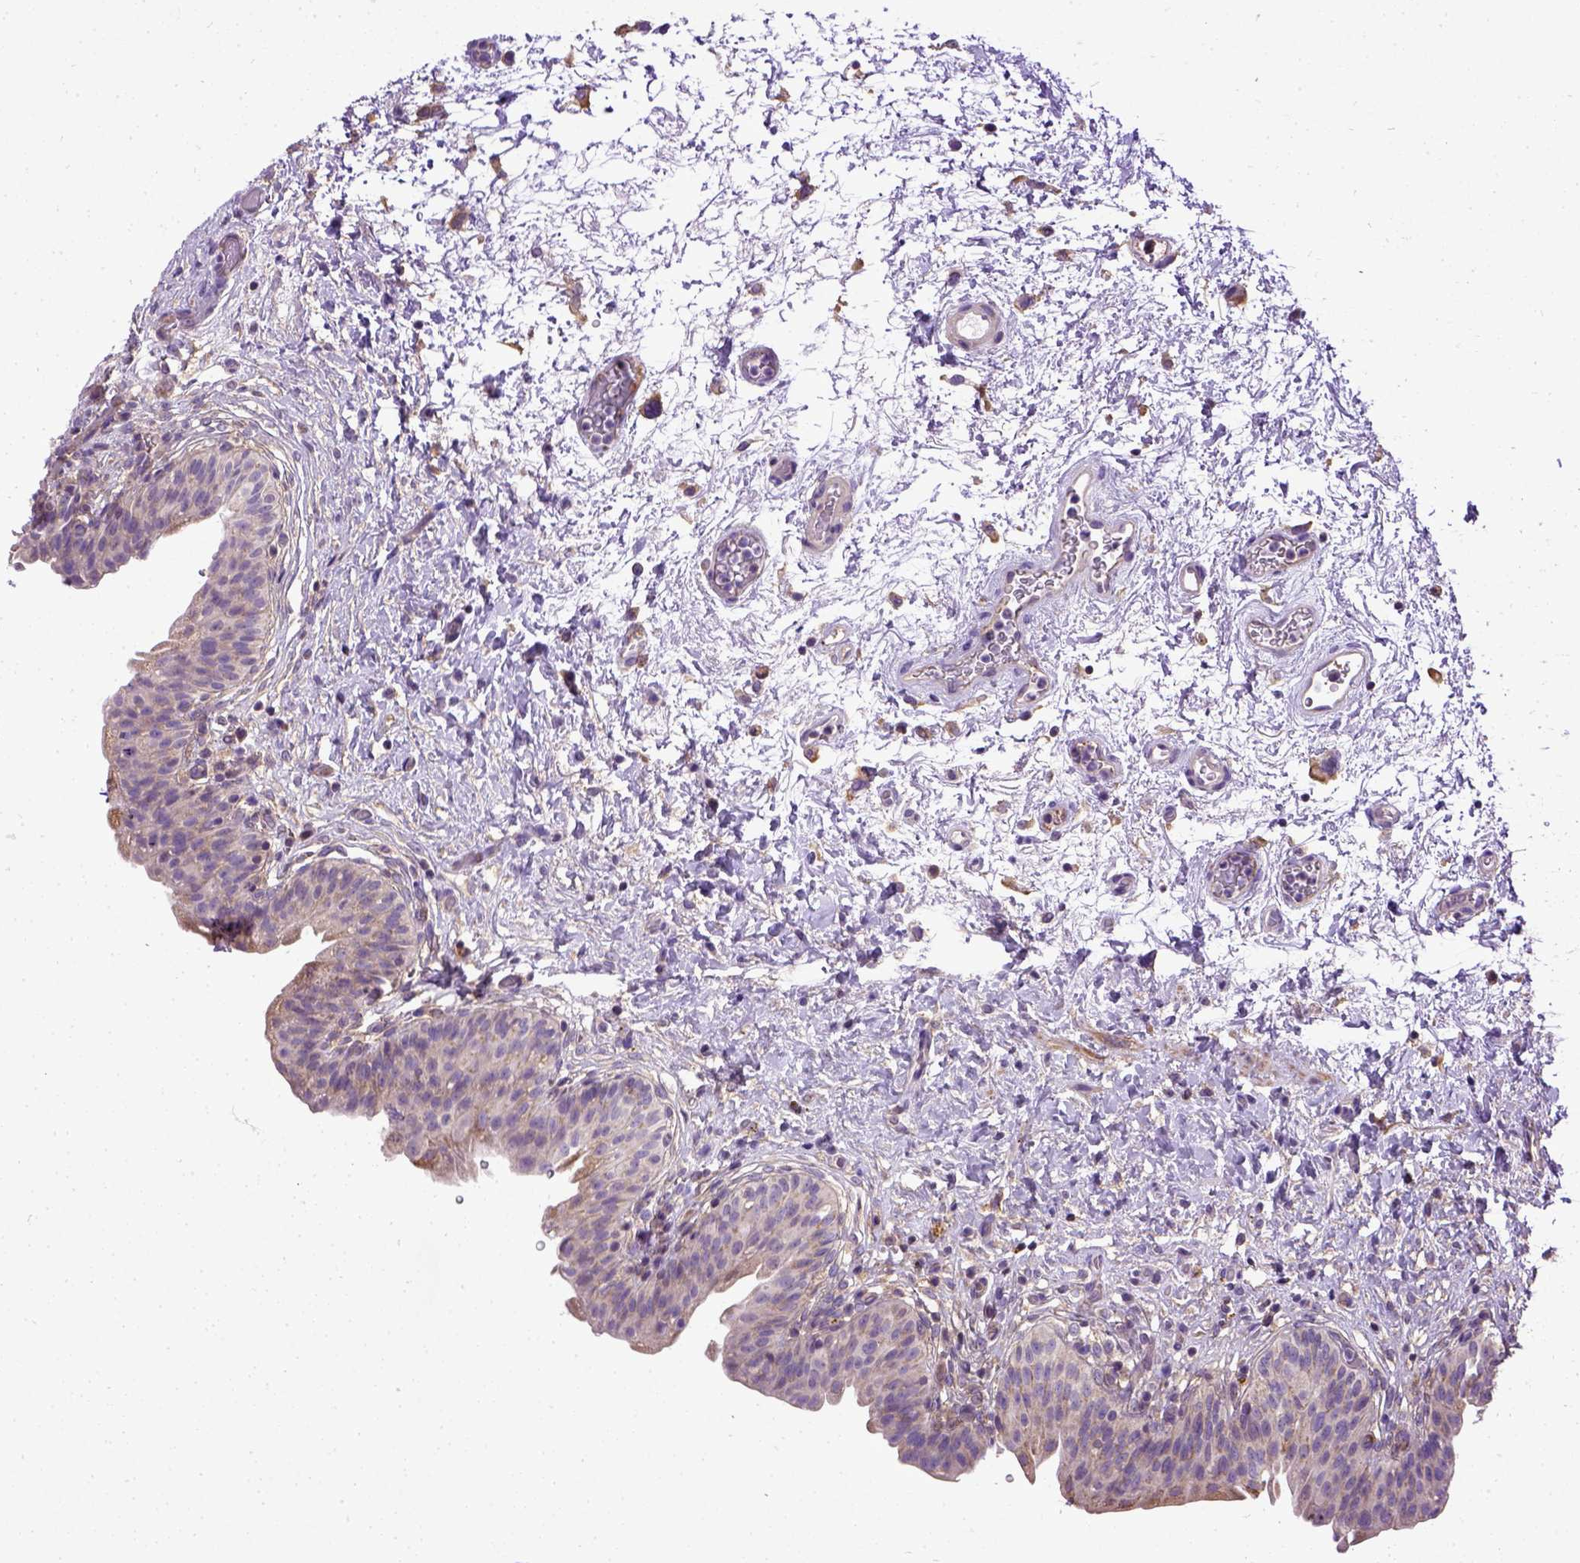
{"staining": {"intensity": "weak", "quantity": "25%-75%", "location": "cytoplasmic/membranous"}, "tissue": "urinary bladder", "cell_type": "Urothelial cells", "image_type": "normal", "snomed": [{"axis": "morphology", "description": "Normal tissue, NOS"}, {"axis": "topography", "description": "Urinary bladder"}], "caption": "This histopathology image shows benign urinary bladder stained with IHC to label a protein in brown. The cytoplasmic/membranous of urothelial cells show weak positivity for the protein. Nuclei are counter-stained blue.", "gene": "ENG", "patient": {"sex": "male", "age": 69}}